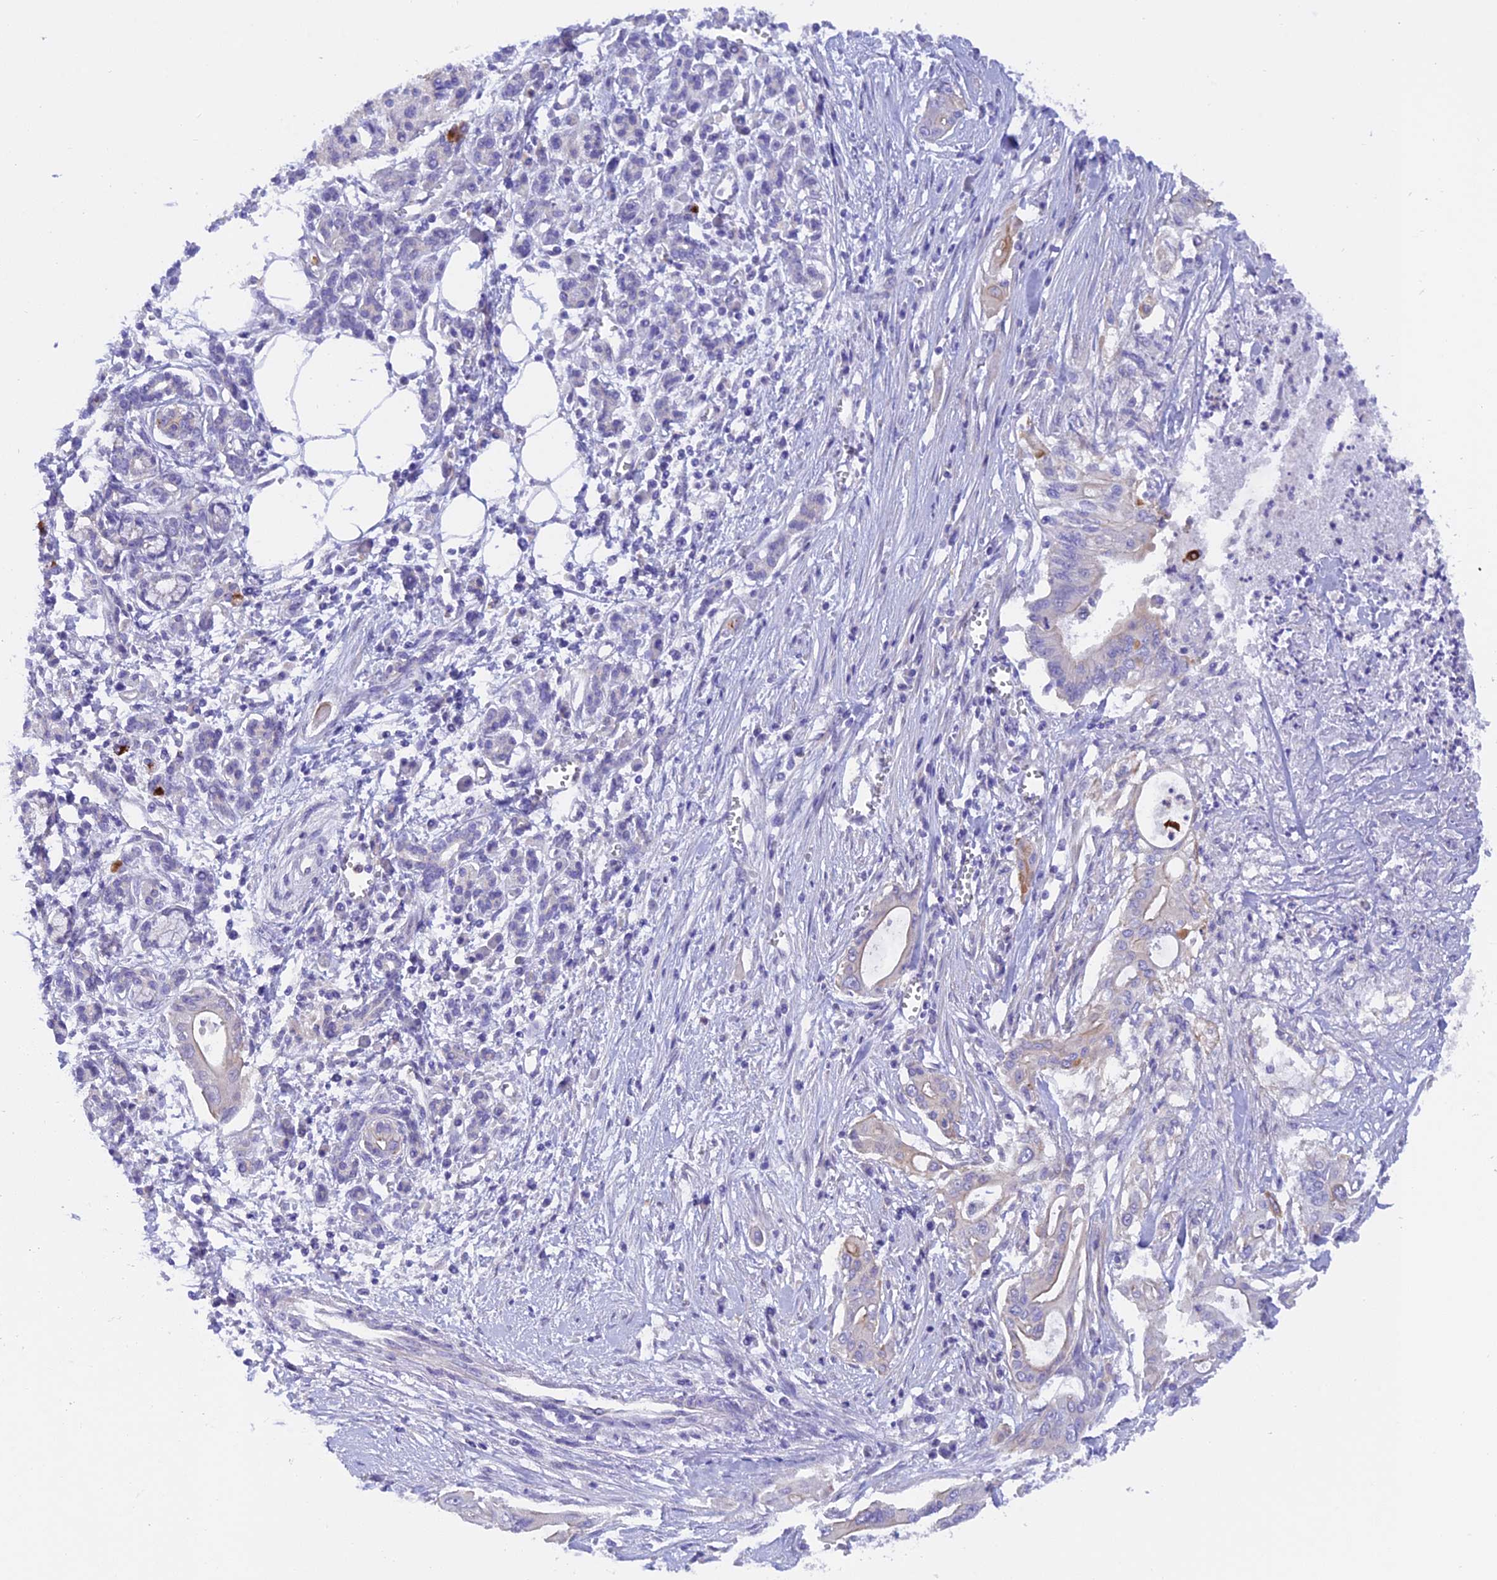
{"staining": {"intensity": "weak", "quantity": "<25%", "location": "cytoplasmic/membranous"}, "tissue": "pancreatic cancer", "cell_type": "Tumor cells", "image_type": "cancer", "snomed": [{"axis": "morphology", "description": "Adenocarcinoma, NOS"}, {"axis": "topography", "description": "Pancreas"}], "caption": "Immunohistochemistry (IHC) histopathology image of neoplastic tissue: pancreatic cancer (adenocarcinoma) stained with DAB (3,3'-diaminobenzidine) shows no significant protein staining in tumor cells.", "gene": "C17orf67", "patient": {"sex": "male", "age": 58}}